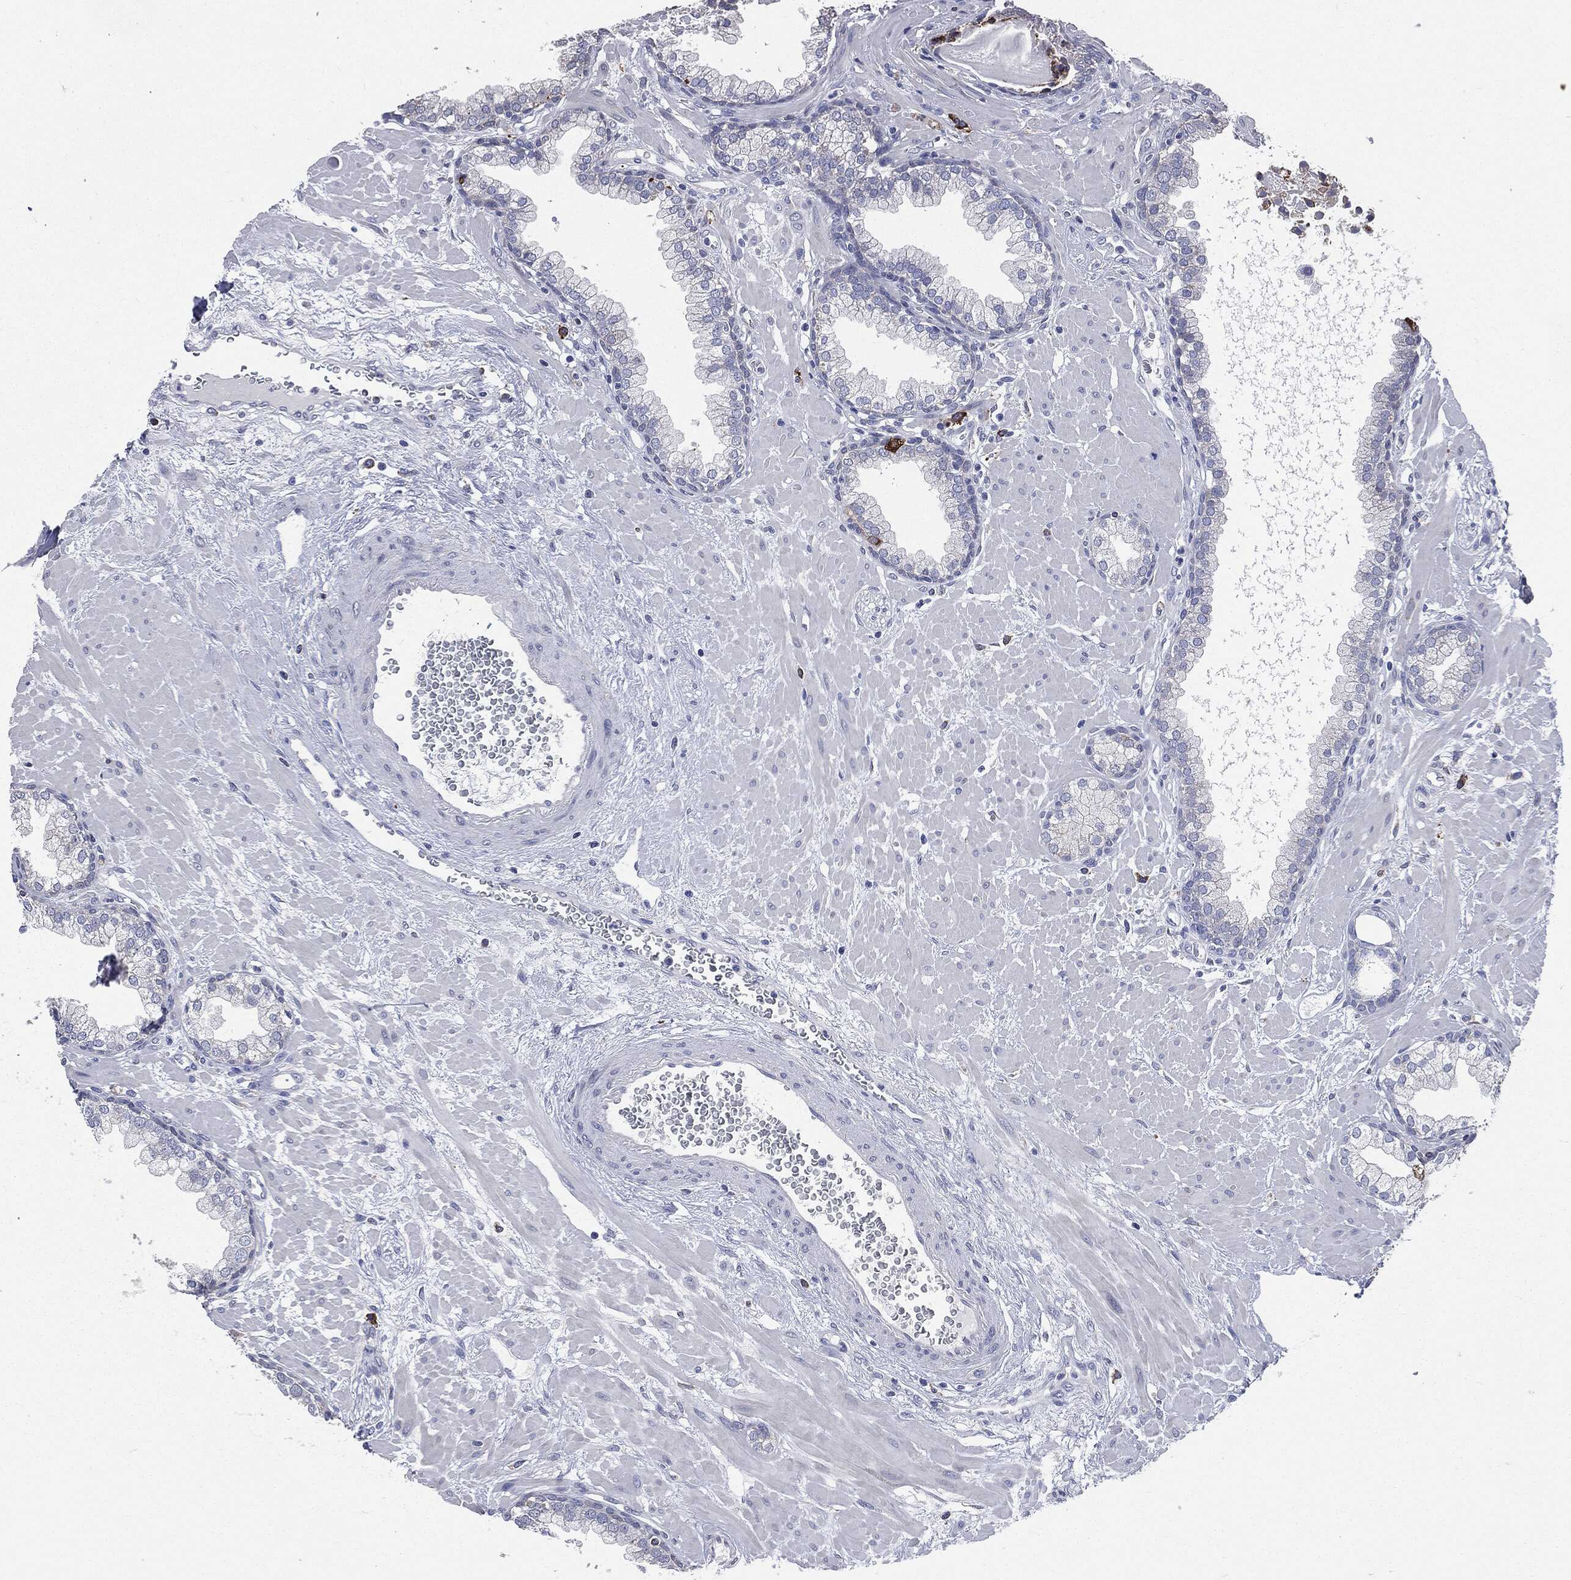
{"staining": {"intensity": "strong", "quantity": "<25%", "location": "cytoplasmic/membranous"}, "tissue": "prostate", "cell_type": "Glandular cells", "image_type": "normal", "snomed": [{"axis": "morphology", "description": "Normal tissue, NOS"}, {"axis": "topography", "description": "Prostate"}], "caption": "A micrograph showing strong cytoplasmic/membranous staining in about <25% of glandular cells in benign prostate, as visualized by brown immunohistochemical staining.", "gene": "PTGS2", "patient": {"sex": "male", "age": 63}}